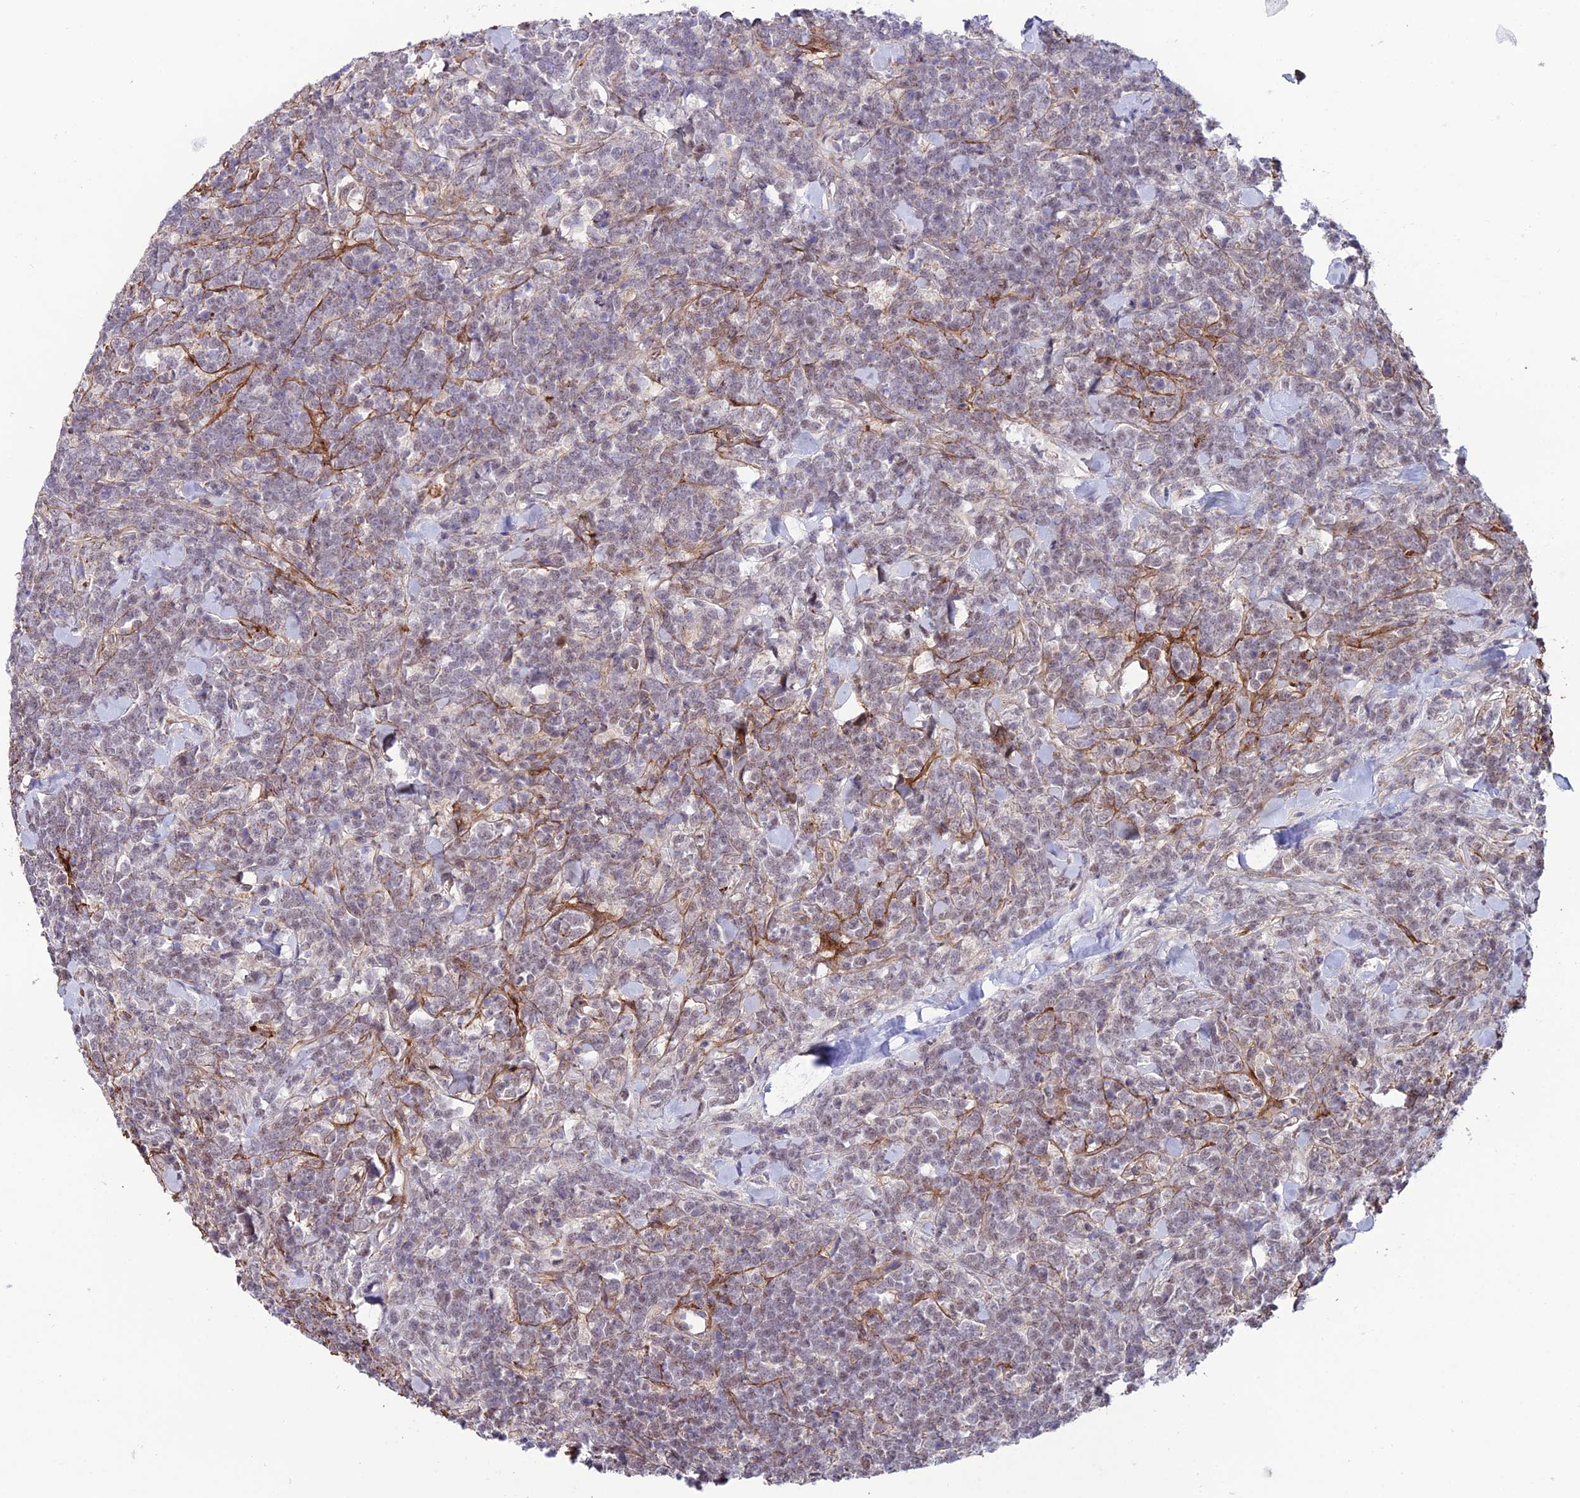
{"staining": {"intensity": "weak", "quantity": "<25%", "location": "nuclear"}, "tissue": "lymphoma", "cell_type": "Tumor cells", "image_type": "cancer", "snomed": [{"axis": "morphology", "description": "Malignant lymphoma, non-Hodgkin's type, High grade"}, {"axis": "topography", "description": "Small intestine"}], "caption": "A histopathology image of human lymphoma is negative for staining in tumor cells.", "gene": "COL6A6", "patient": {"sex": "male", "age": 8}}